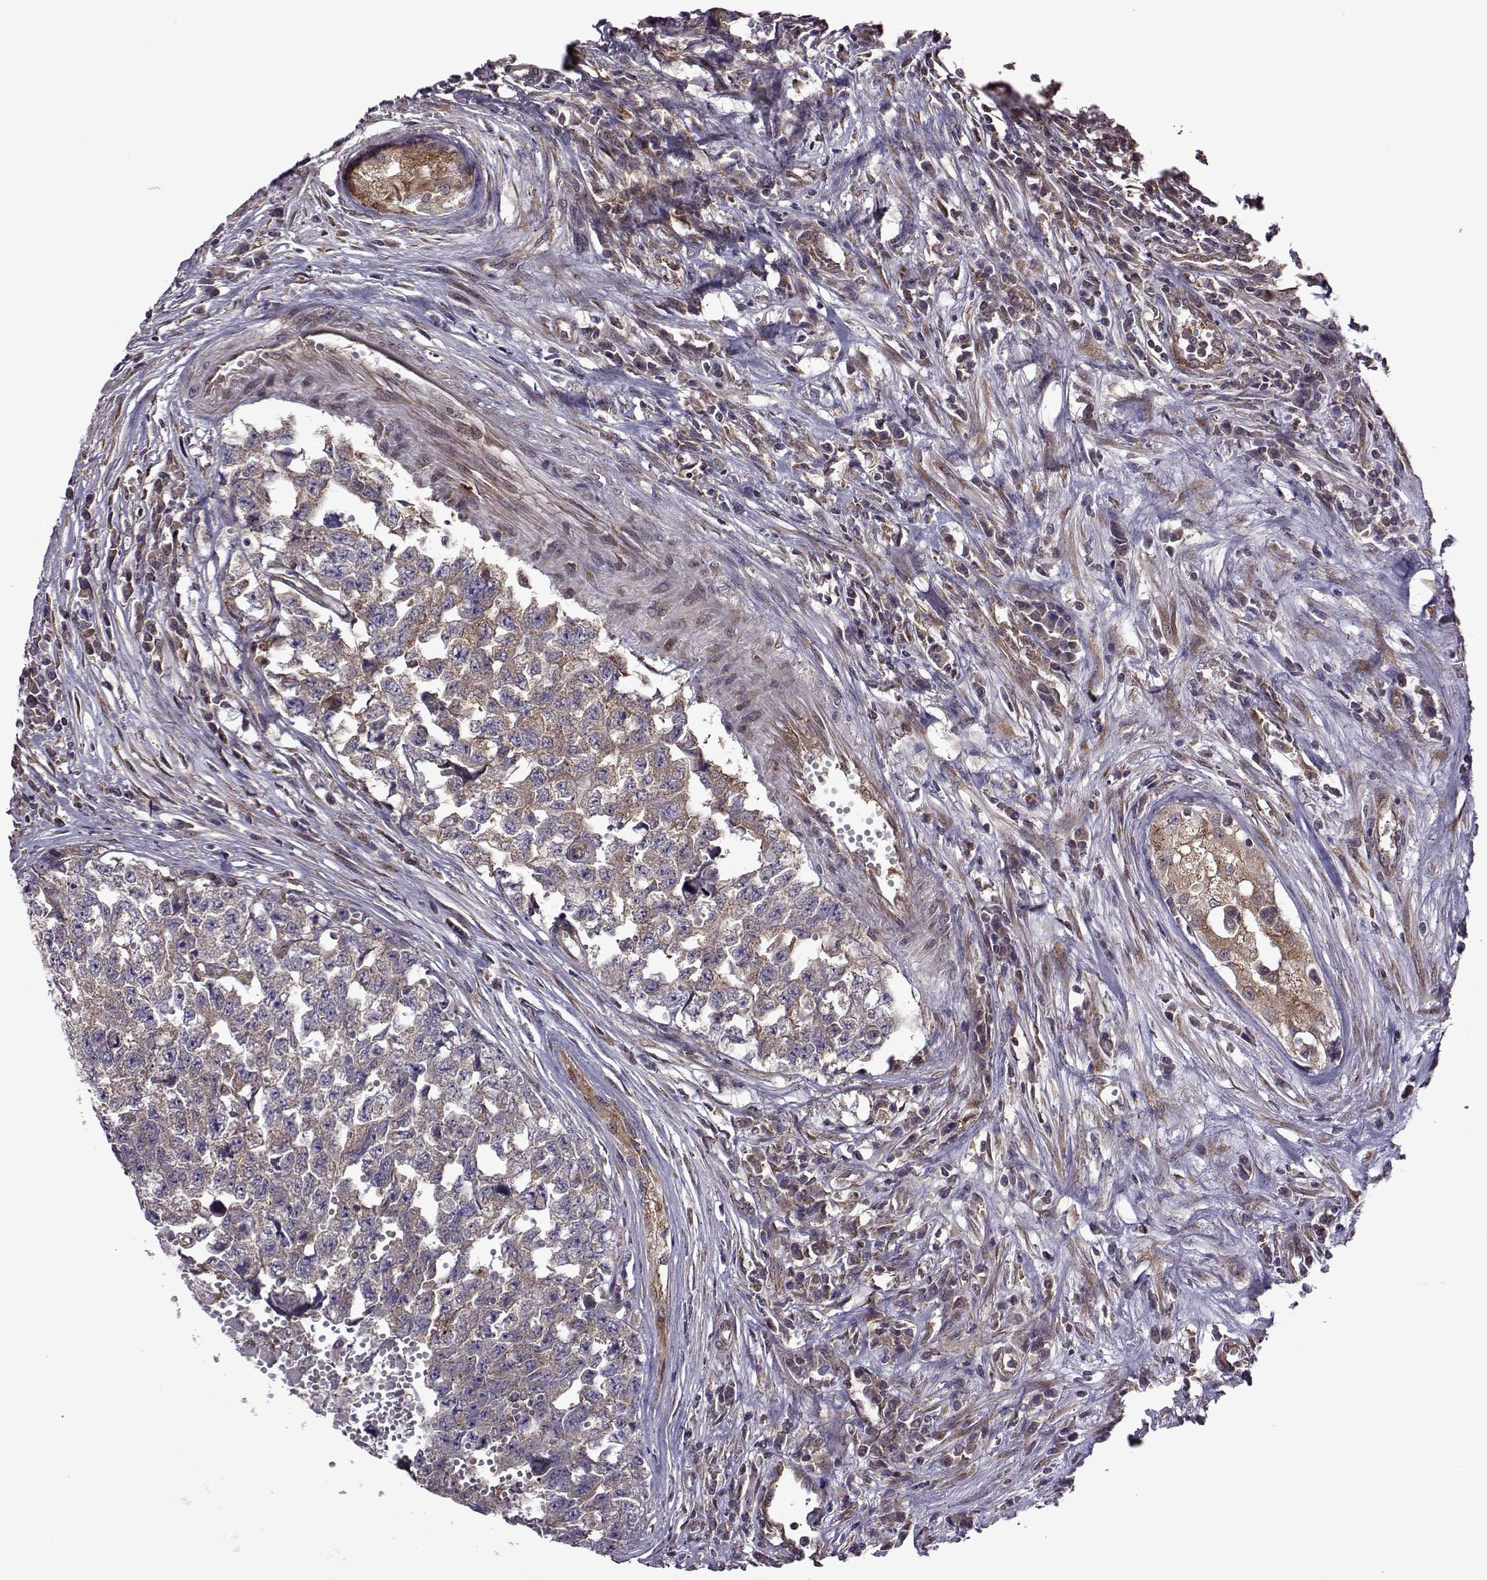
{"staining": {"intensity": "weak", "quantity": ">75%", "location": "cytoplasmic/membranous"}, "tissue": "testis cancer", "cell_type": "Tumor cells", "image_type": "cancer", "snomed": [{"axis": "morphology", "description": "Seminoma, NOS"}, {"axis": "morphology", "description": "Carcinoma, Embryonal, NOS"}, {"axis": "topography", "description": "Testis"}], "caption": "The image shows staining of testis cancer, revealing weak cytoplasmic/membranous protein positivity (brown color) within tumor cells.", "gene": "URI1", "patient": {"sex": "male", "age": 22}}